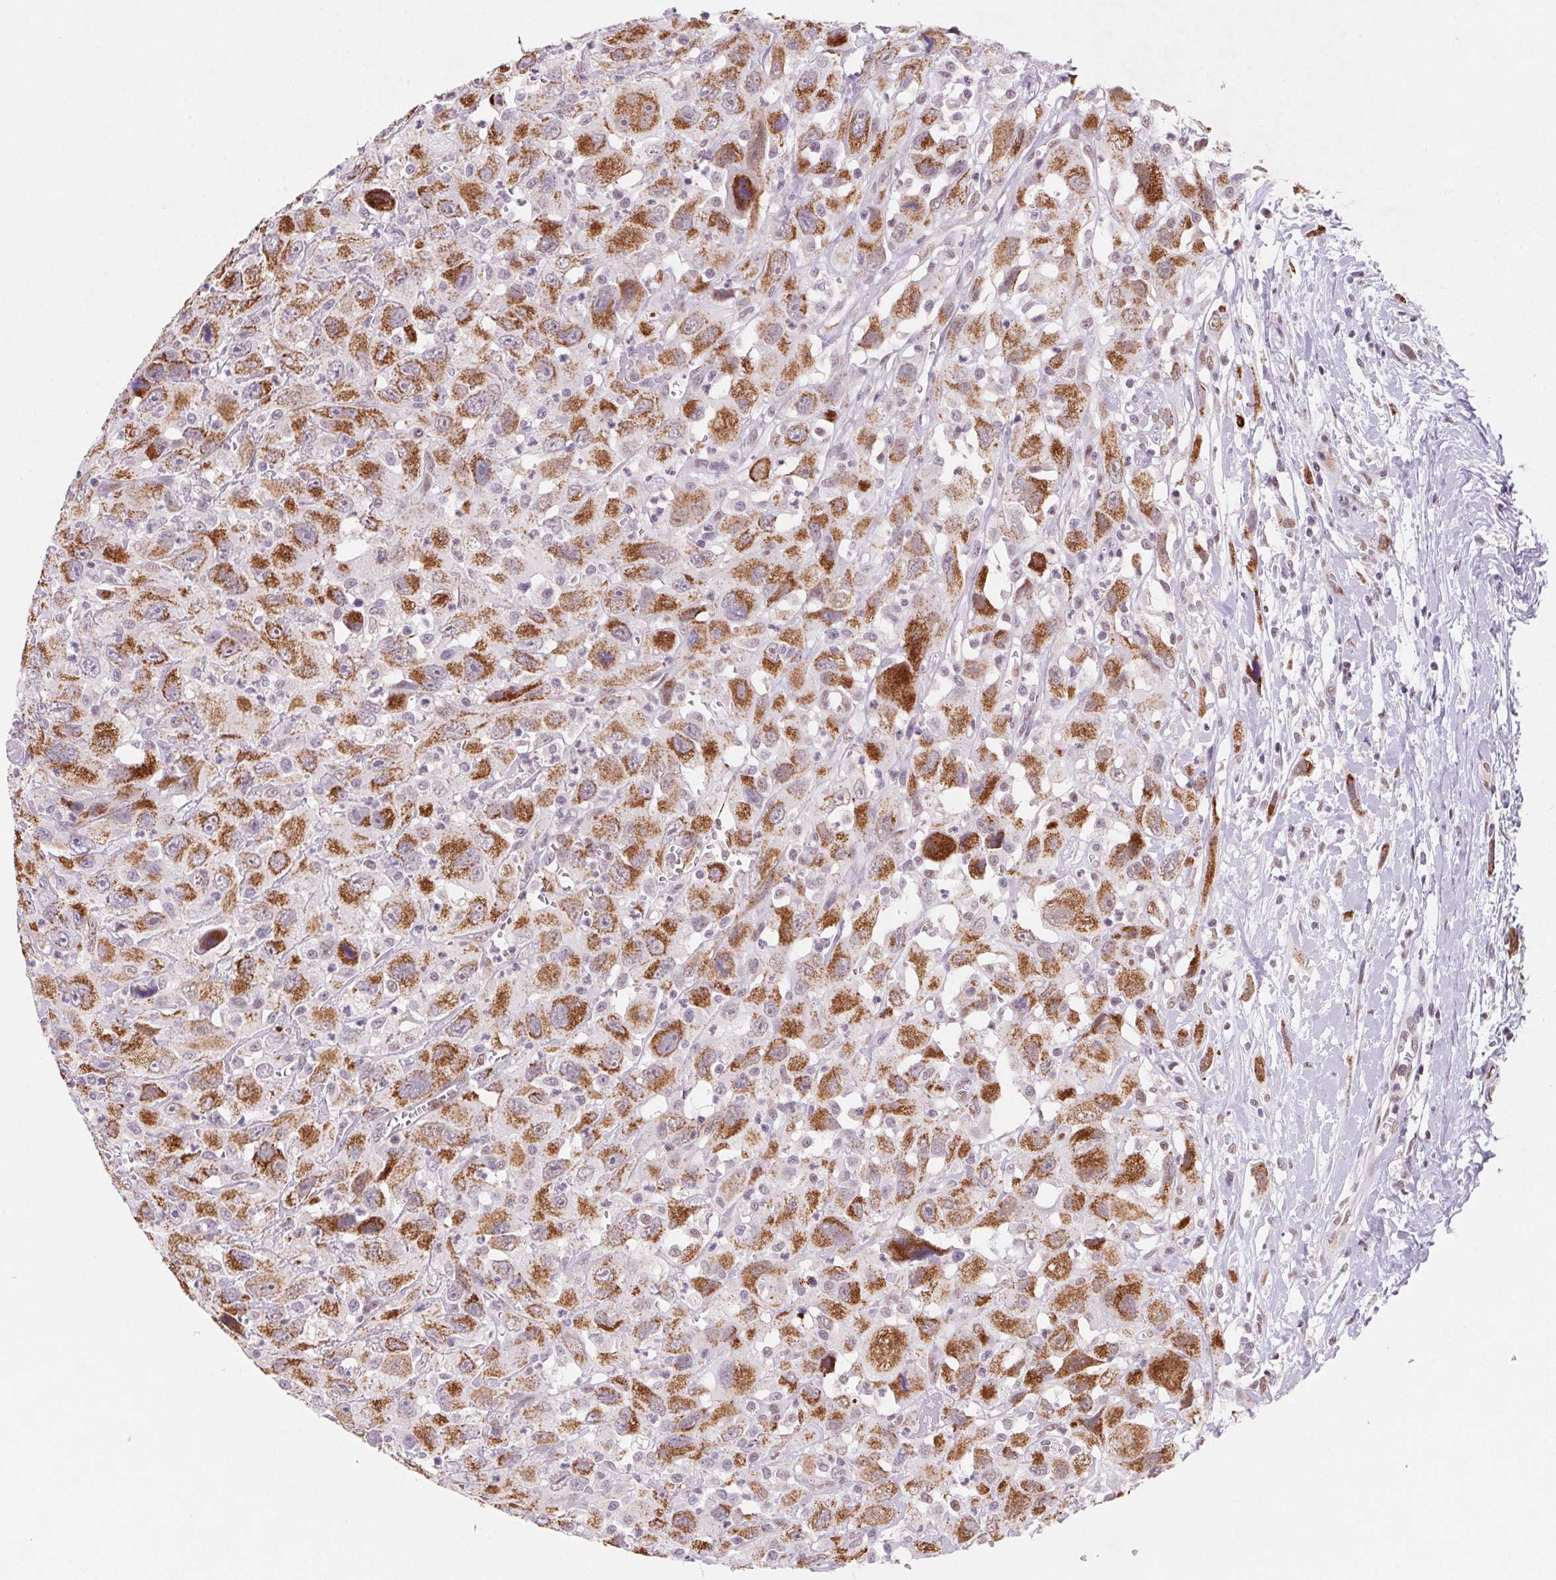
{"staining": {"intensity": "moderate", "quantity": ">75%", "location": "cytoplasmic/membranous"}, "tissue": "head and neck cancer", "cell_type": "Tumor cells", "image_type": "cancer", "snomed": [{"axis": "morphology", "description": "Squamous cell carcinoma, NOS"}, {"axis": "morphology", "description": "Squamous cell carcinoma, metastatic, NOS"}, {"axis": "topography", "description": "Oral tissue"}, {"axis": "topography", "description": "Head-Neck"}], "caption": "Moderate cytoplasmic/membranous protein staining is identified in about >75% of tumor cells in squamous cell carcinoma (head and neck).", "gene": "DPPA5", "patient": {"sex": "female", "age": 85}}